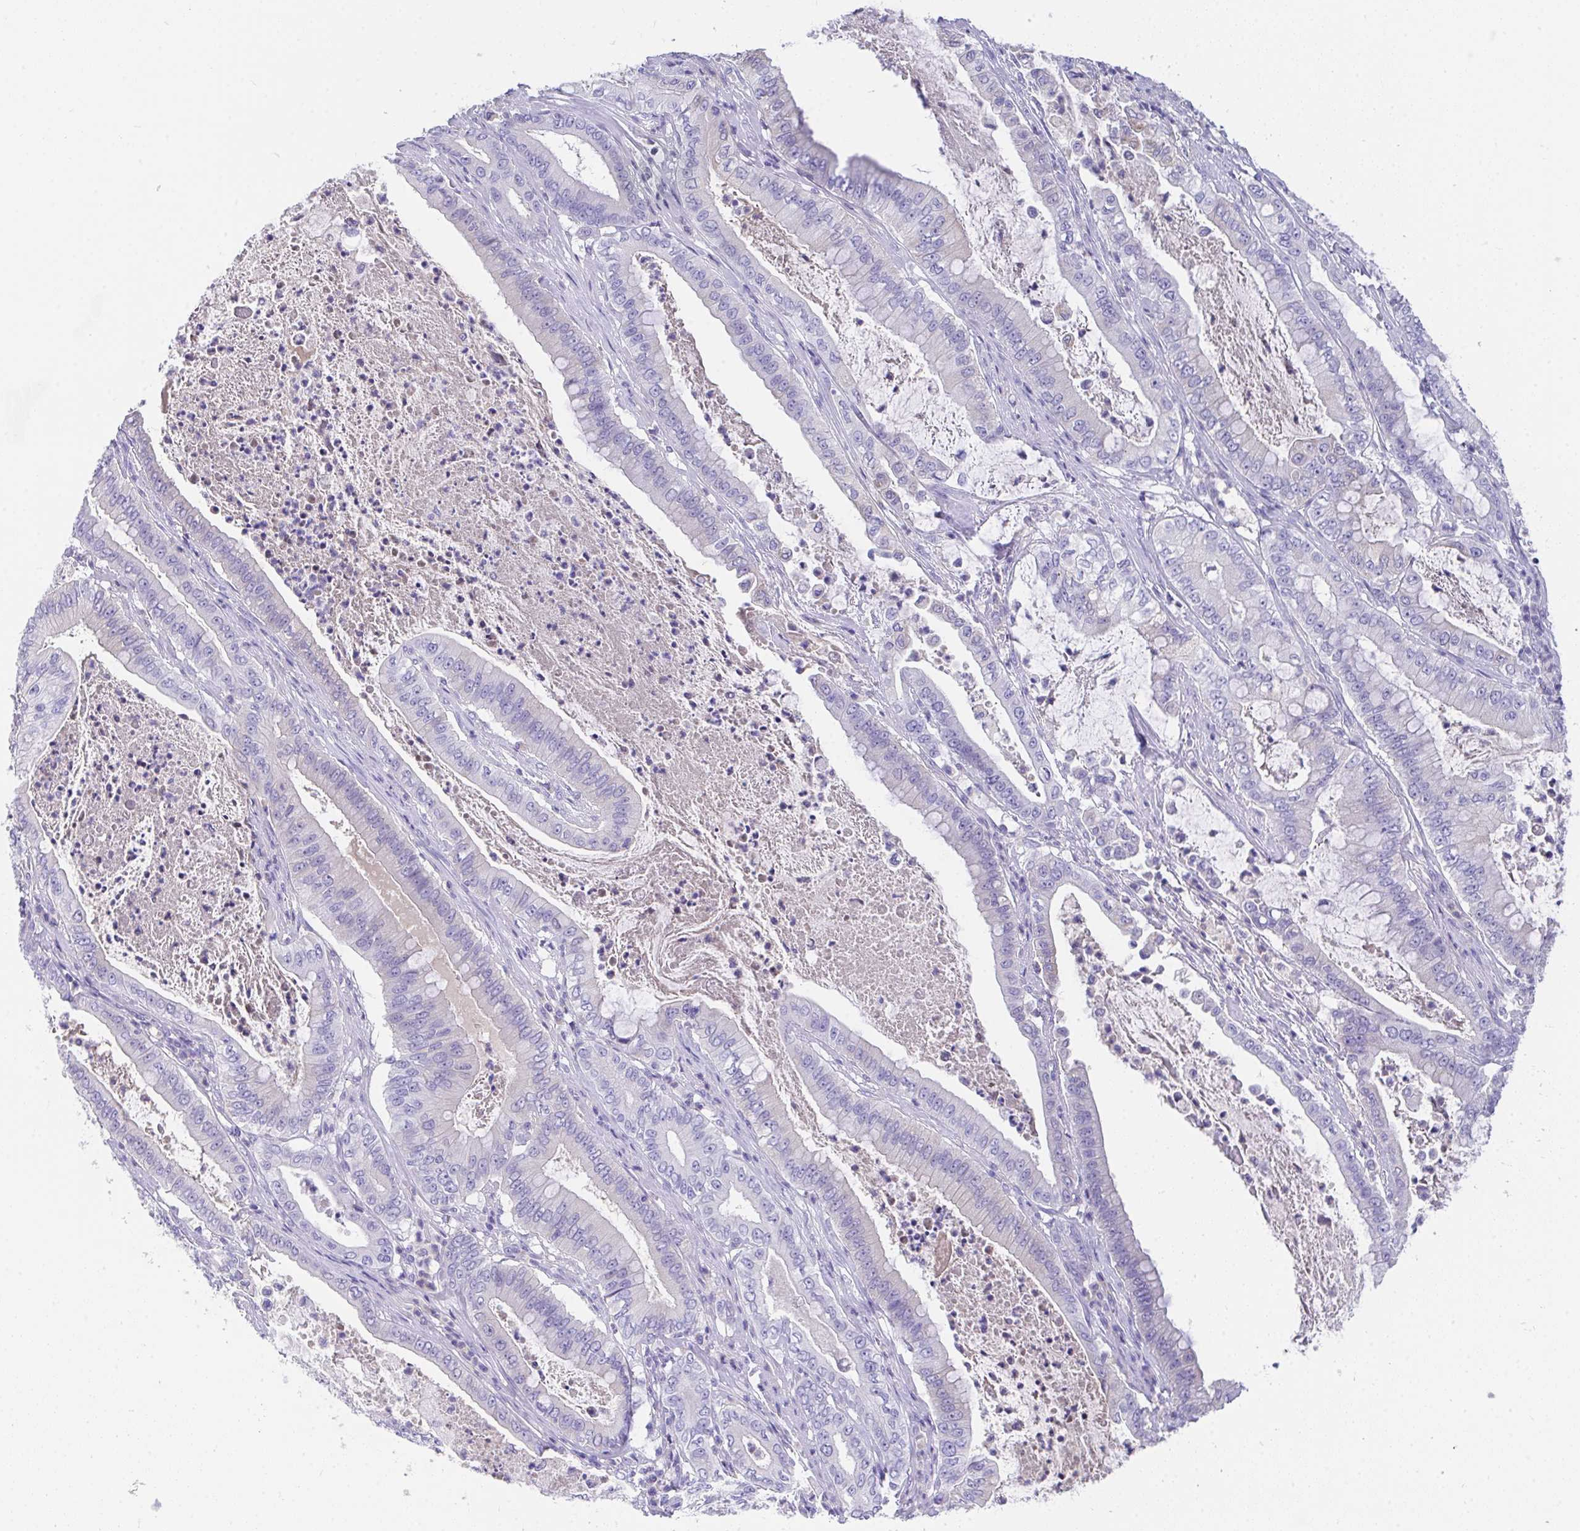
{"staining": {"intensity": "negative", "quantity": "none", "location": "none"}, "tissue": "pancreatic cancer", "cell_type": "Tumor cells", "image_type": "cancer", "snomed": [{"axis": "morphology", "description": "Adenocarcinoma, NOS"}, {"axis": "topography", "description": "Pancreas"}], "caption": "Immunohistochemistry (IHC) histopathology image of human pancreatic cancer stained for a protein (brown), which displays no positivity in tumor cells. Nuclei are stained in blue.", "gene": "COA5", "patient": {"sex": "male", "age": 71}}